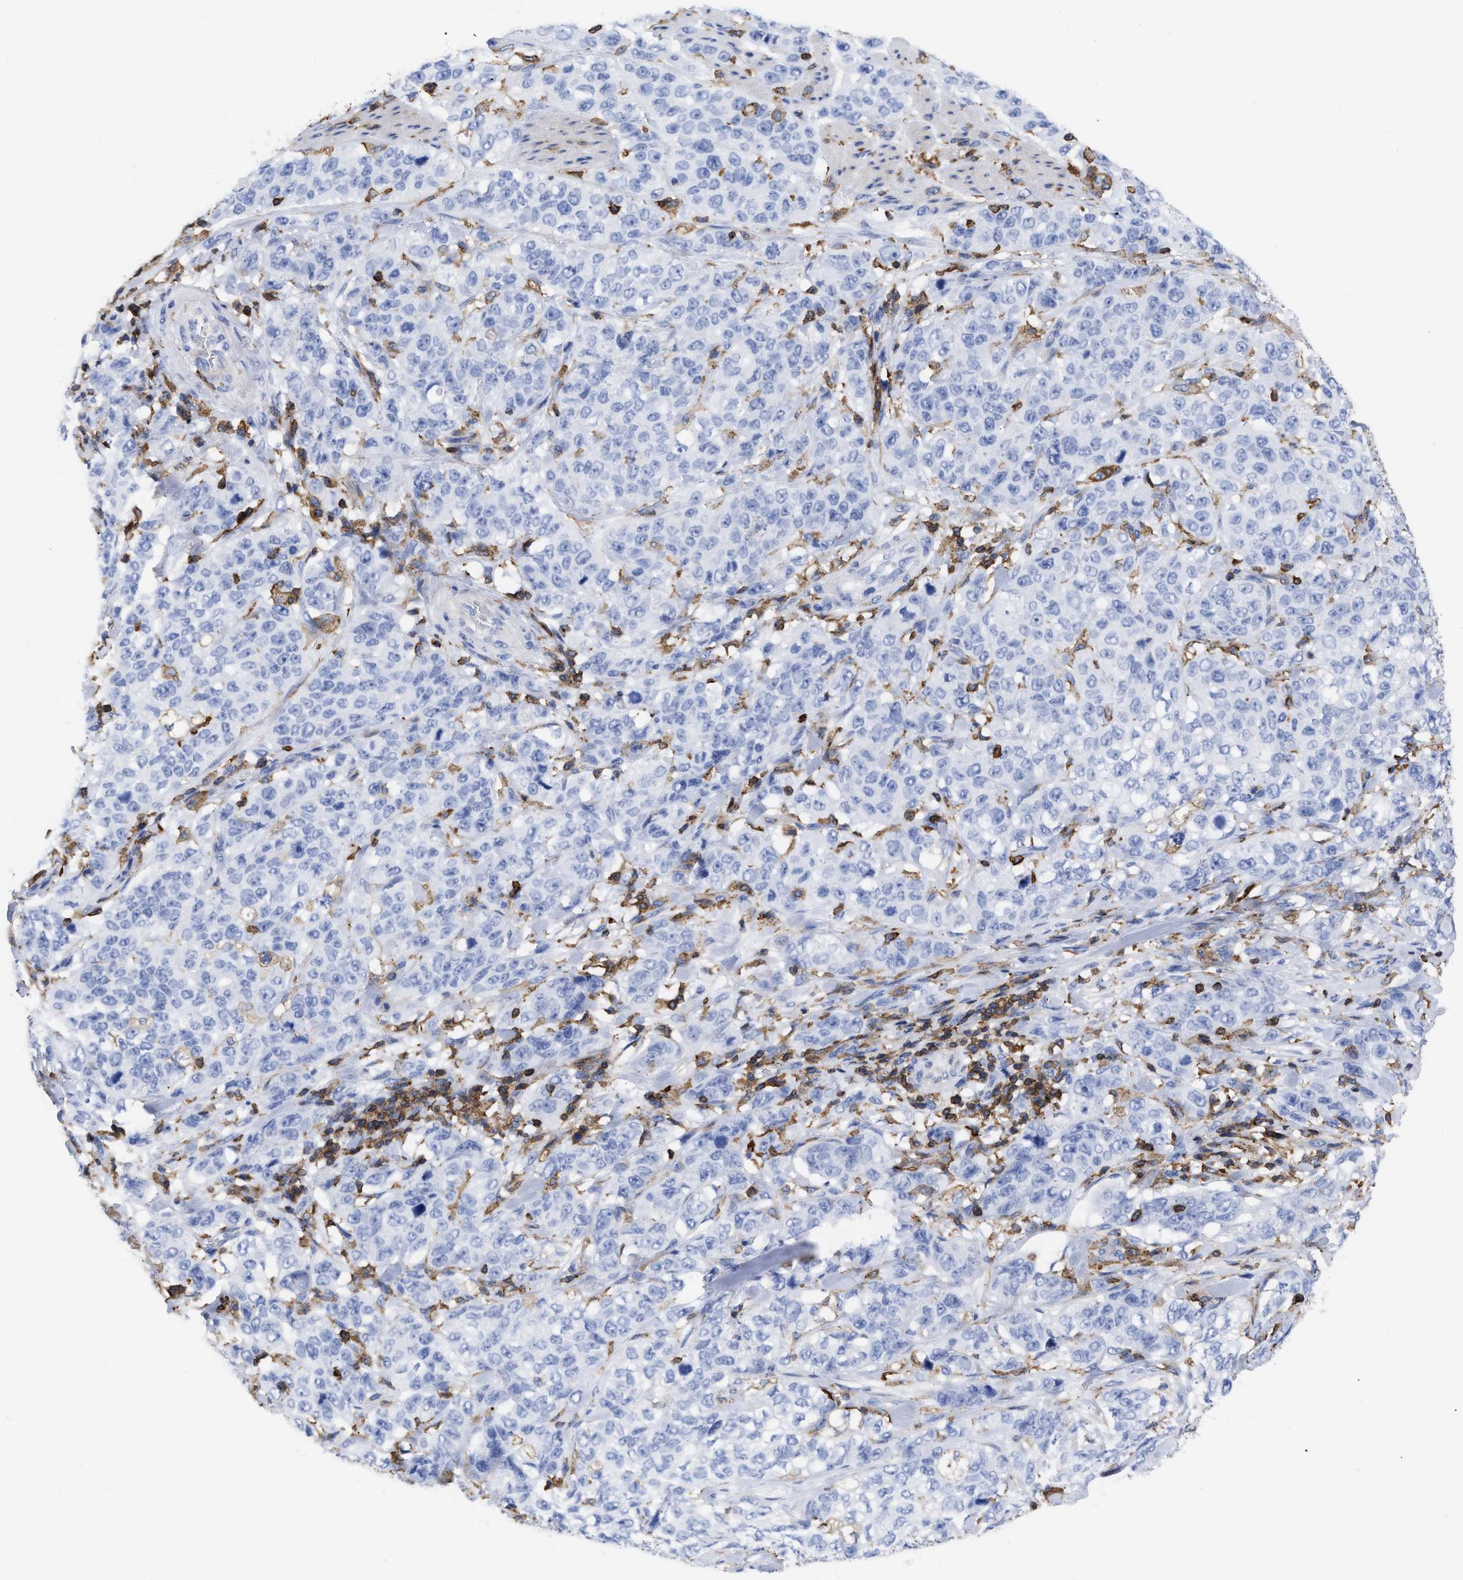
{"staining": {"intensity": "negative", "quantity": "none", "location": "none"}, "tissue": "stomach cancer", "cell_type": "Tumor cells", "image_type": "cancer", "snomed": [{"axis": "morphology", "description": "Adenocarcinoma, NOS"}, {"axis": "topography", "description": "Stomach"}], "caption": "Immunohistochemical staining of stomach adenocarcinoma displays no significant positivity in tumor cells. Nuclei are stained in blue.", "gene": "HCLS1", "patient": {"sex": "male", "age": 48}}